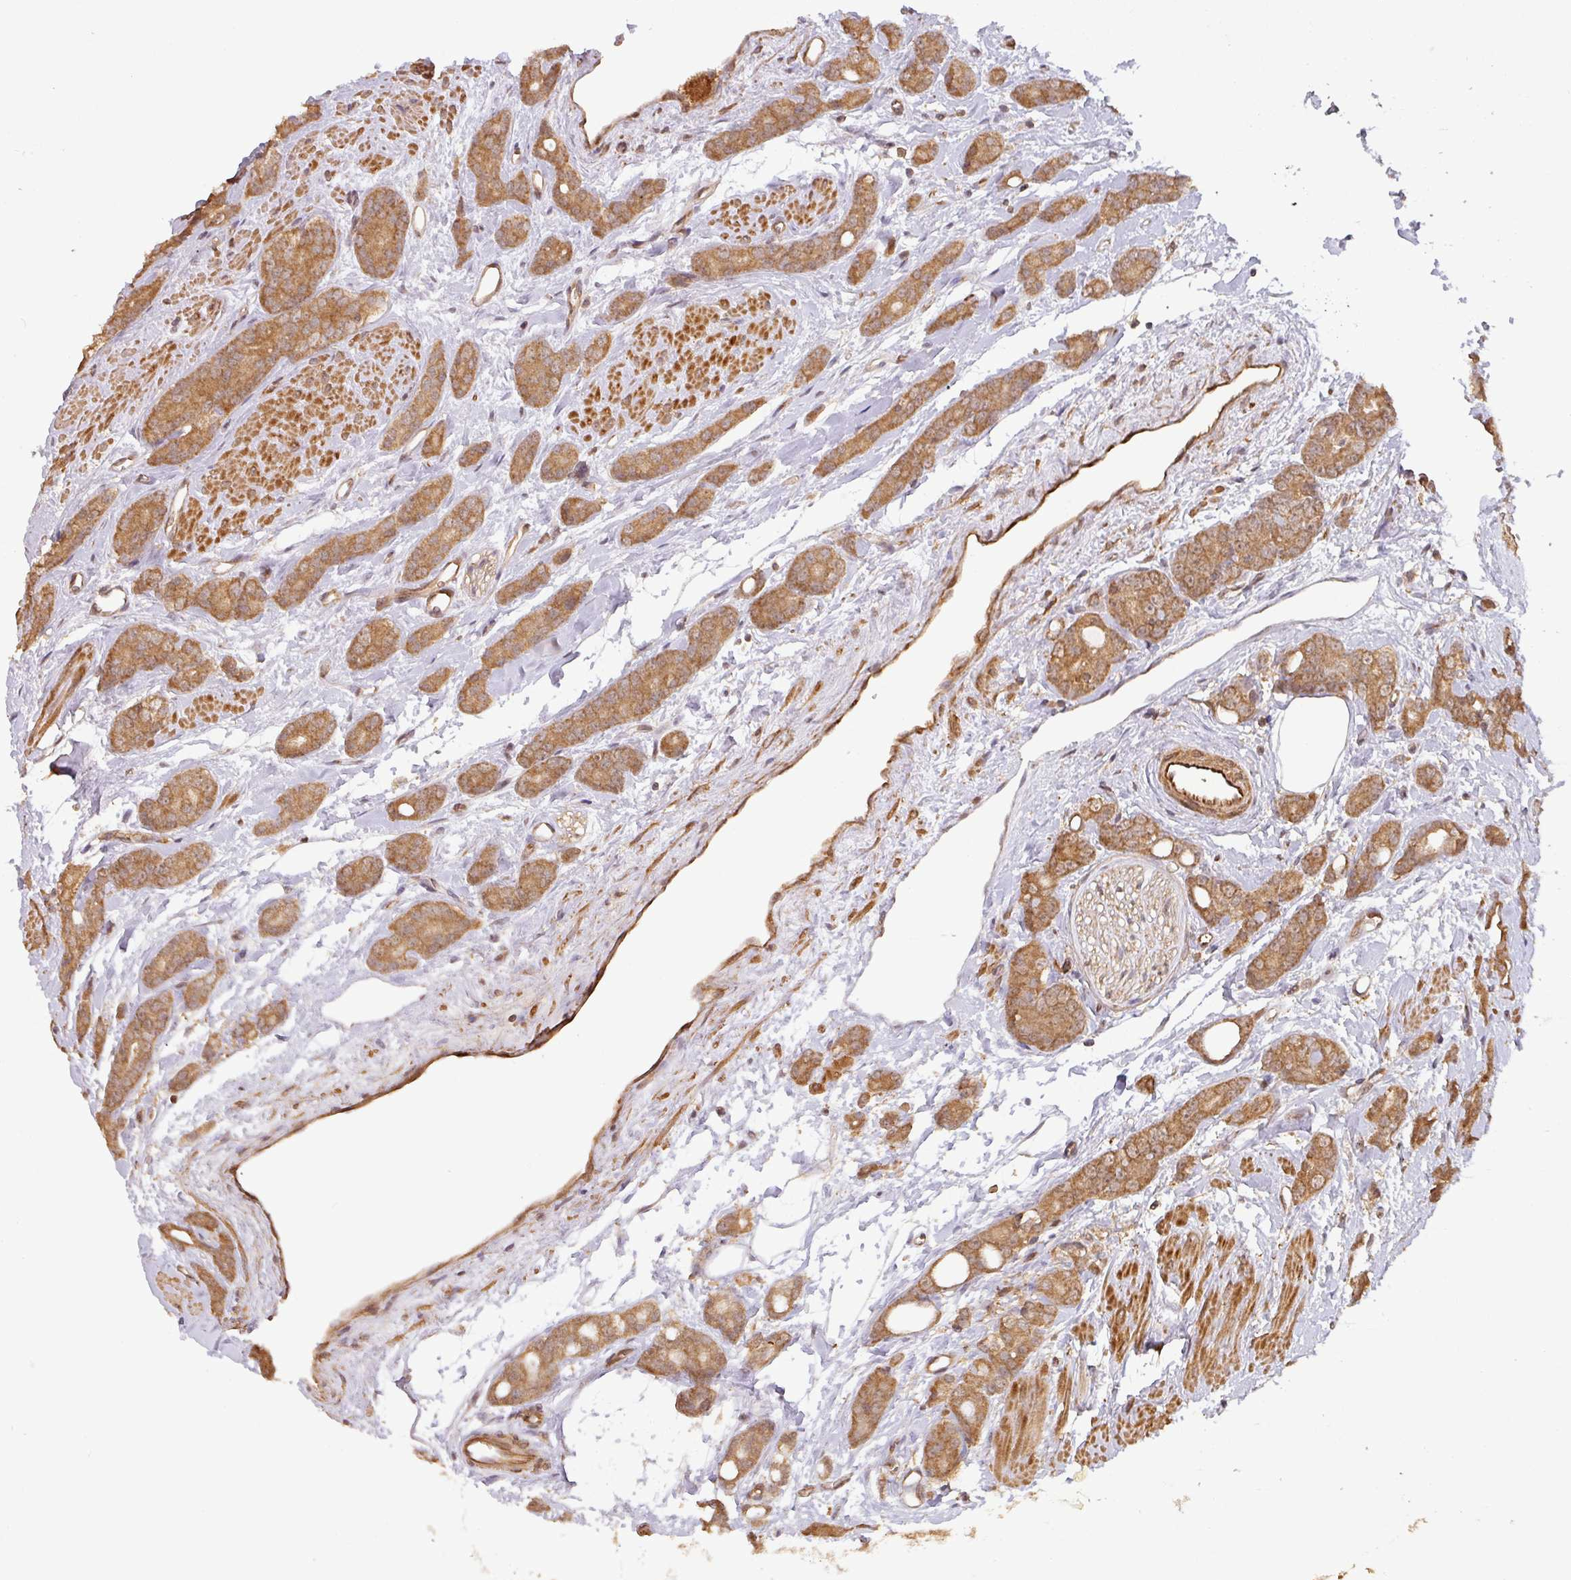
{"staining": {"intensity": "moderate", "quantity": ">75%", "location": "cytoplasmic/membranous"}, "tissue": "prostate cancer", "cell_type": "Tumor cells", "image_type": "cancer", "snomed": [{"axis": "morphology", "description": "Adenocarcinoma, High grade"}, {"axis": "topography", "description": "Prostate"}], "caption": "An image showing moderate cytoplasmic/membranous expression in about >75% of tumor cells in high-grade adenocarcinoma (prostate), as visualized by brown immunohistochemical staining.", "gene": "ZNF322", "patient": {"sex": "male", "age": 62}}